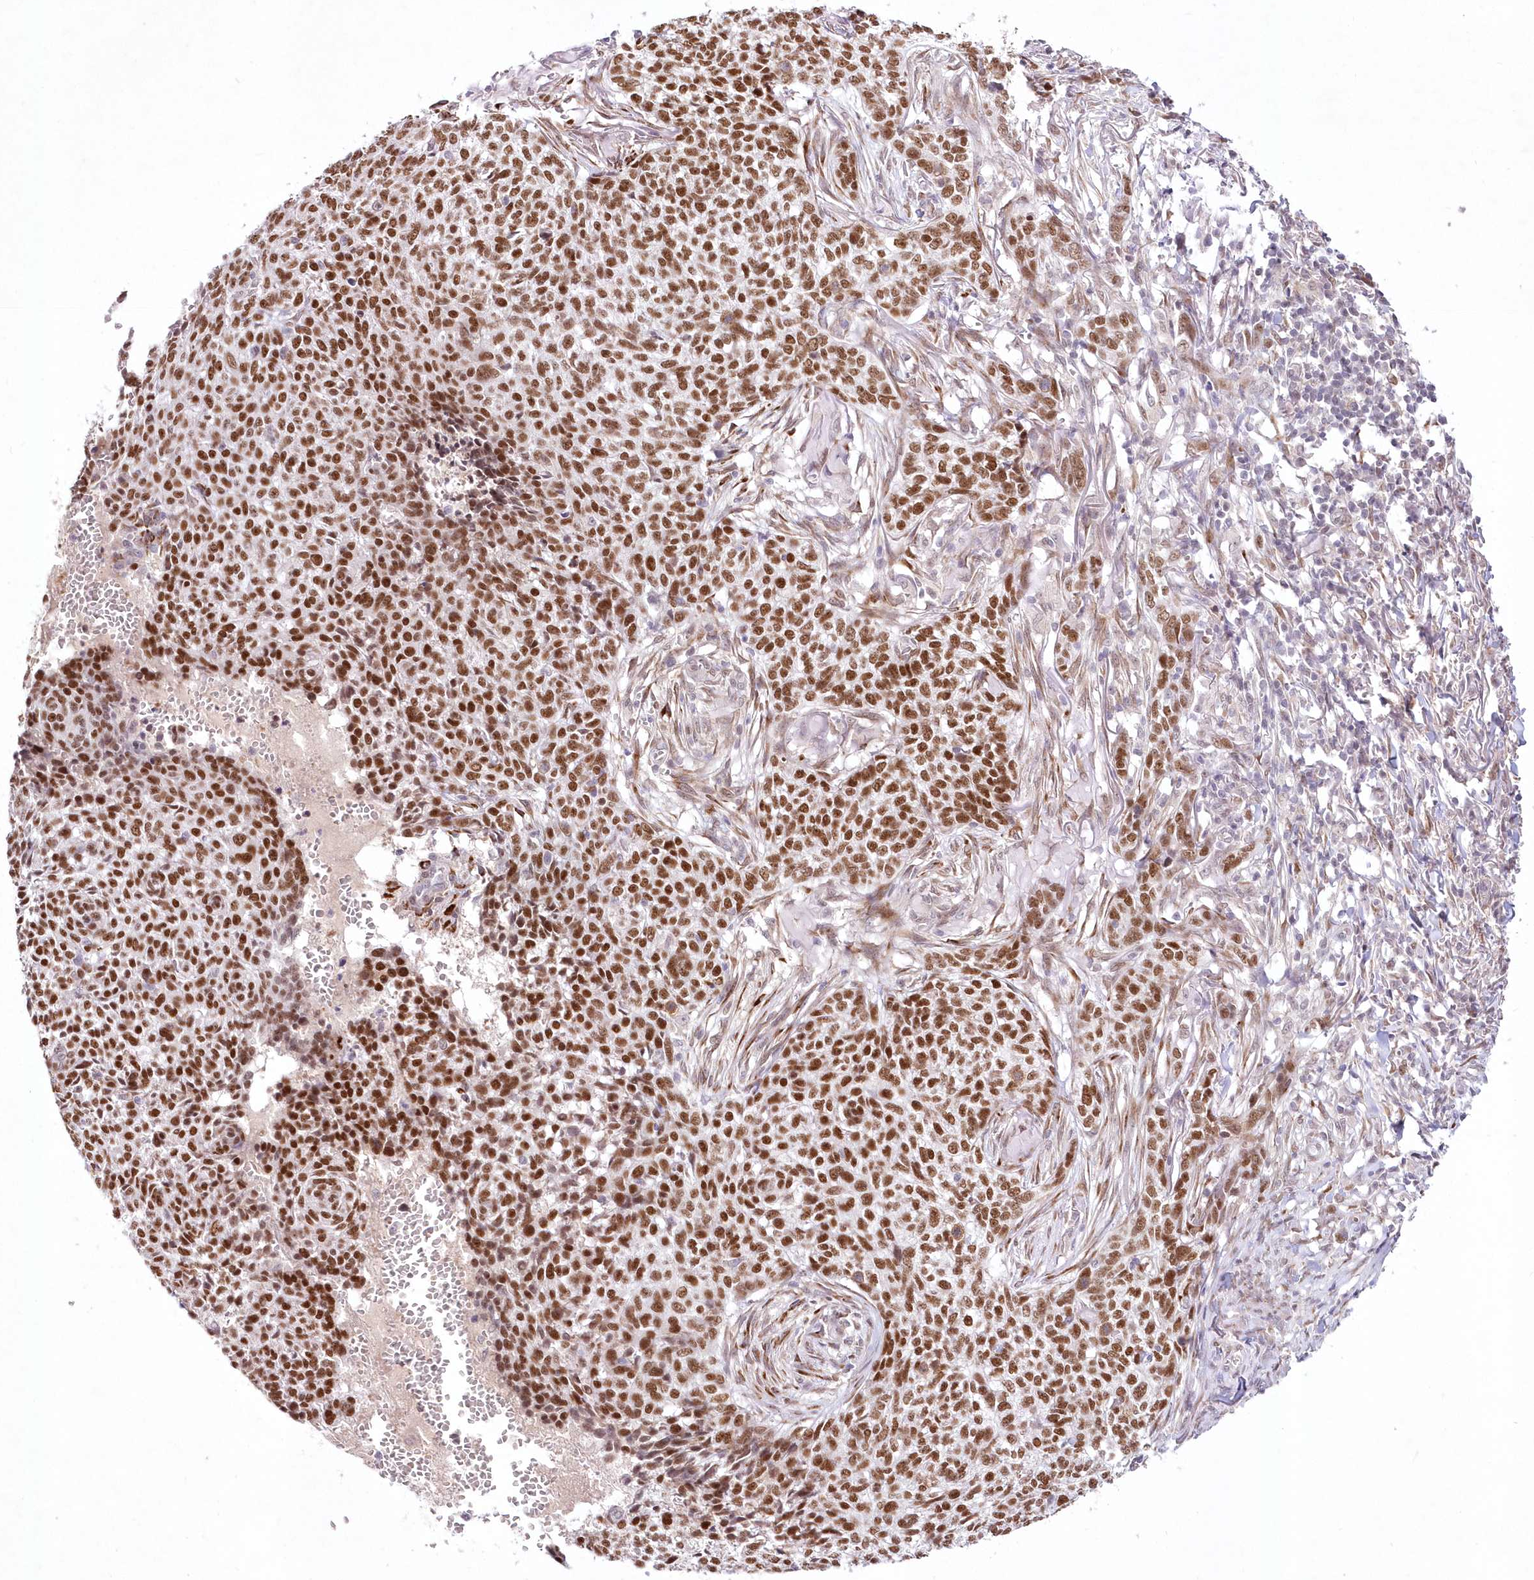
{"staining": {"intensity": "moderate", "quantity": ">75%", "location": "nuclear"}, "tissue": "skin cancer", "cell_type": "Tumor cells", "image_type": "cancer", "snomed": [{"axis": "morphology", "description": "Basal cell carcinoma"}, {"axis": "topography", "description": "Skin"}], "caption": "Immunohistochemistry photomicrograph of neoplastic tissue: human basal cell carcinoma (skin) stained using immunohistochemistry shows medium levels of moderate protein expression localized specifically in the nuclear of tumor cells, appearing as a nuclear brown color.", "gene": "LDB1", "patient": {"sex": "male", "age": 85}}